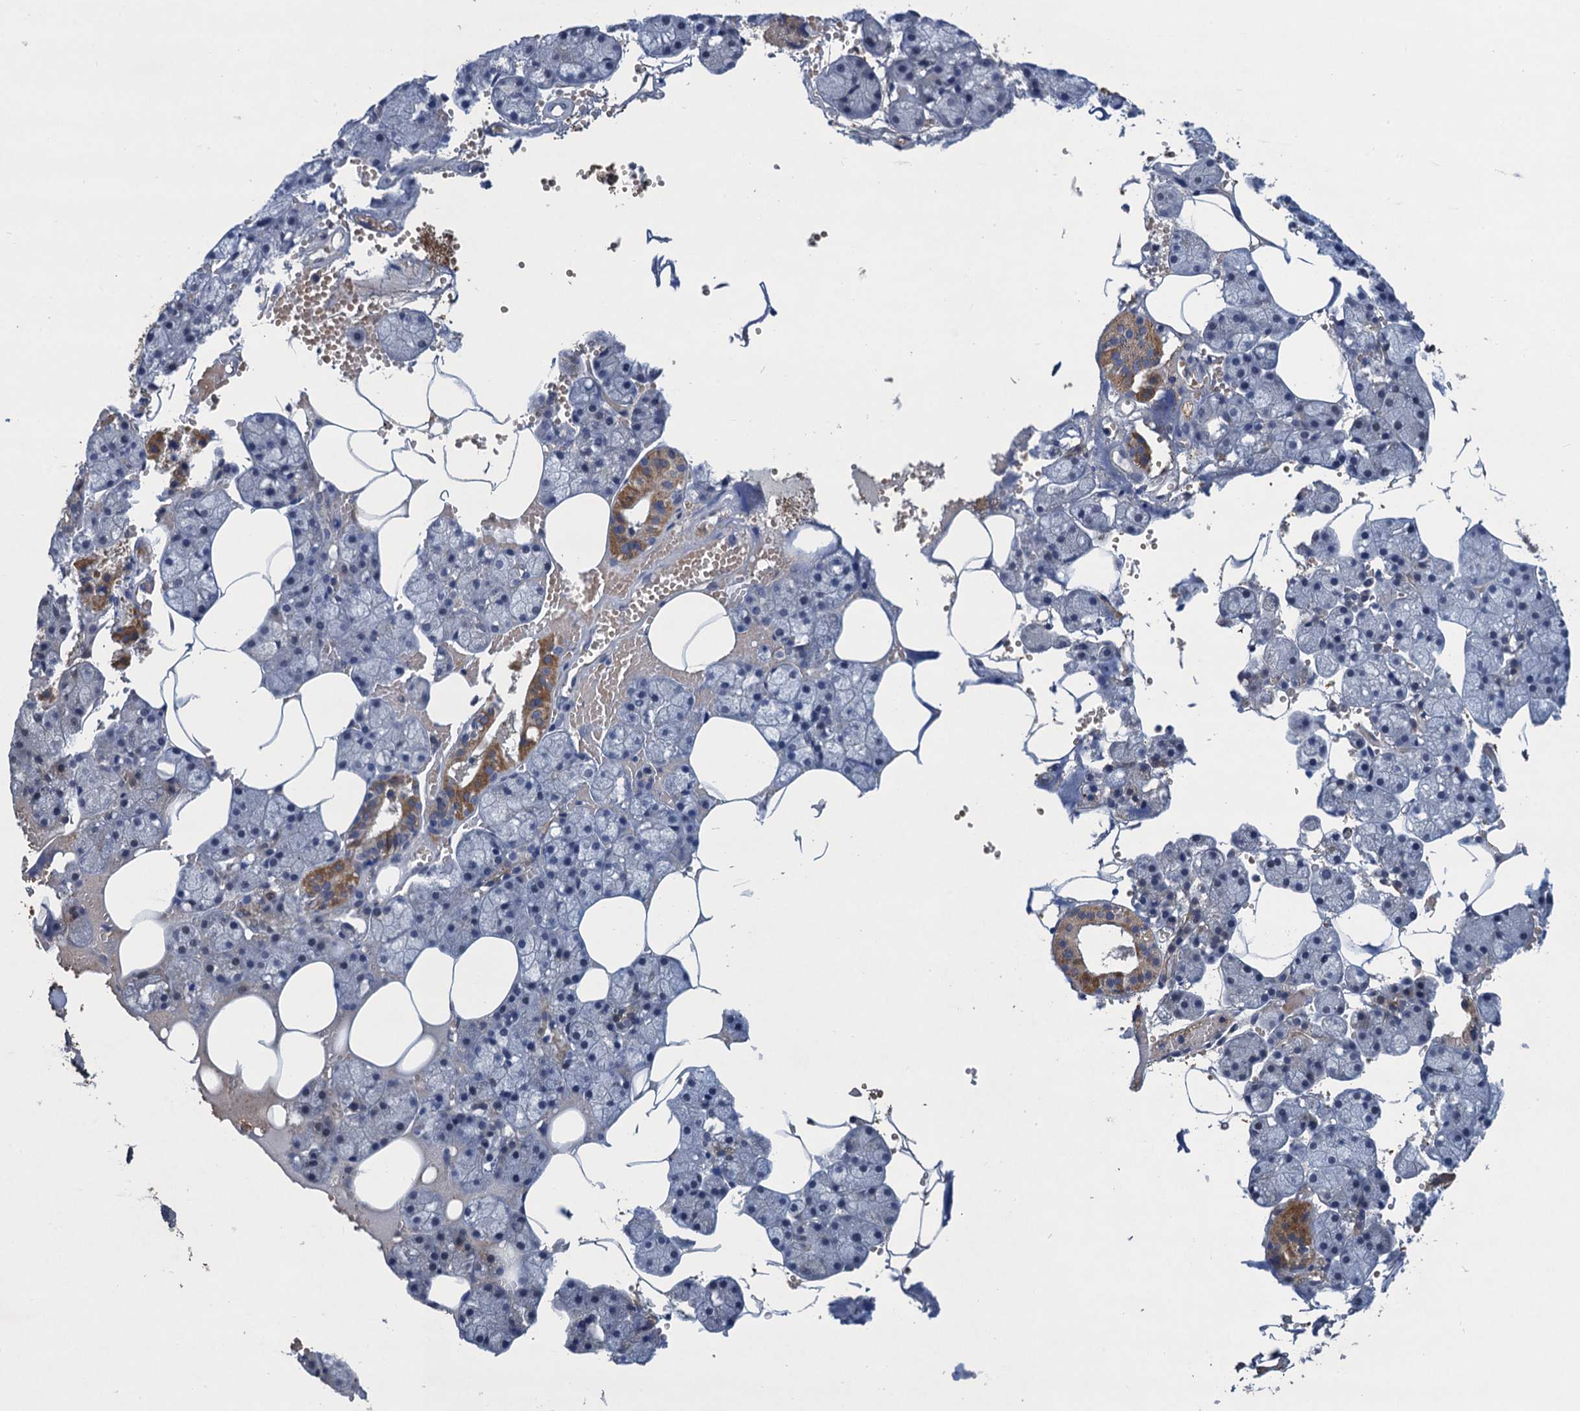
{"staining": {"intensity": "moderate", "quantity": "<25%", "location": "cytoplasmic/membranous"}, "tissue": "salivary gland", "cell_type": "Glandular cells", "image_type": "normal", "snomed": [{"axis": "morphology", "description": "Normal tissue, NOS"}, {"axis": "topography", "description": "Salivary gland"}], "caption": "Protein expression analysis of normal salivary gland demonstrates moderate cytoplasmic/membranous expression in about <25% of glandular cells.", "gene": "TRAF7", "patient": {"sex": "male", "age": 62}}